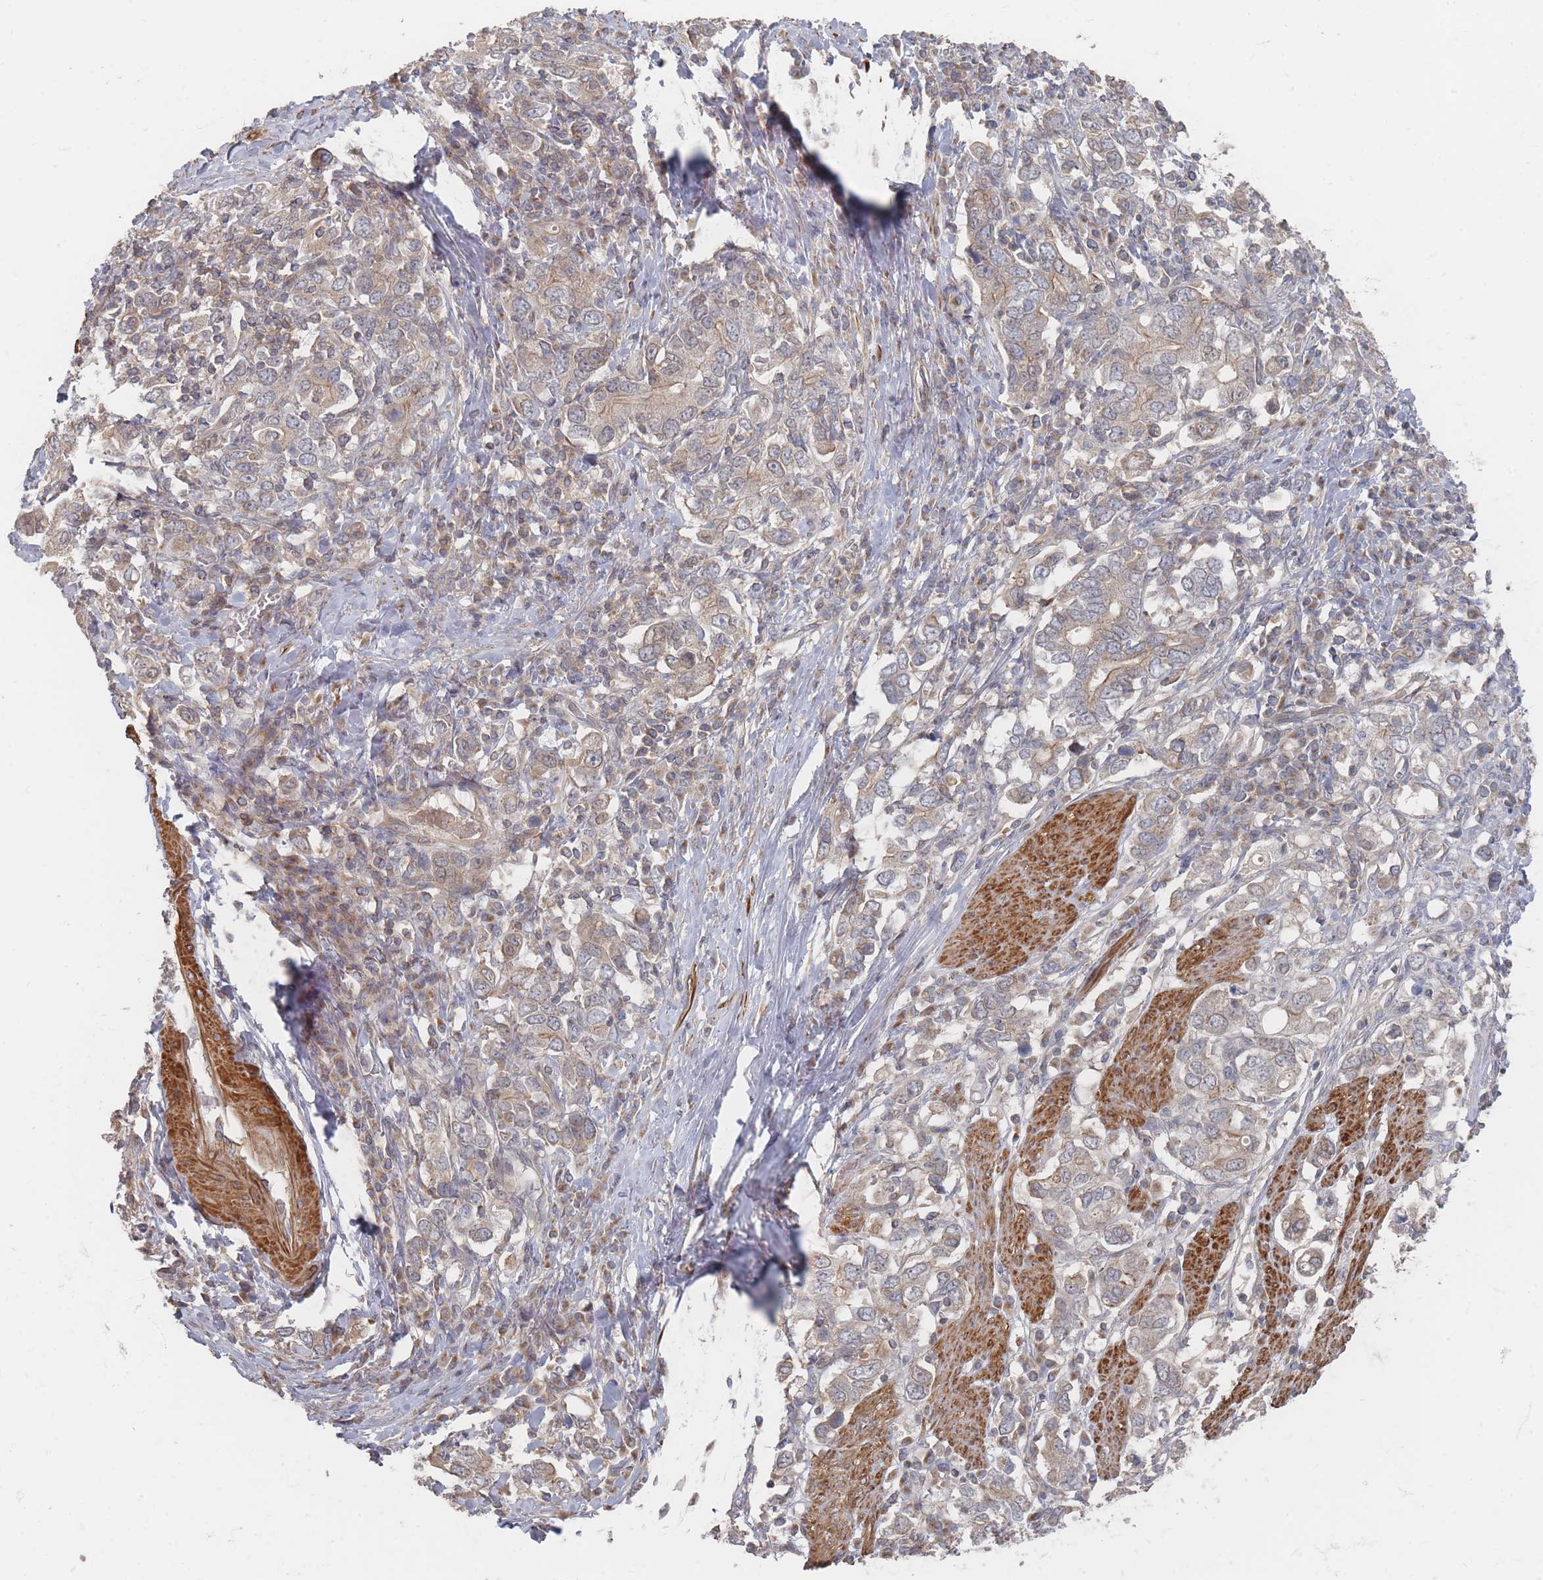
{"staining": {"intensity": "weak", "quantity": "<25%", "location": "cytoplasmic/membranous"}, "tissue": "stomach cancer", "cell_type": "Tumor cells", "image_type": "cancer", "snomed": [{"axis": "morphology", "description": "Adenocarcinoma, NOS"}, {"axis": "topography", "description": "Stomach, upper"}, {"axis": "topography", "description": "Stomach"}], "caption": "Tumor cells are negative for protein expression in human stomach cancer.", "gene": "GLE1", "patient": {"sex": "male", "age": 62}}